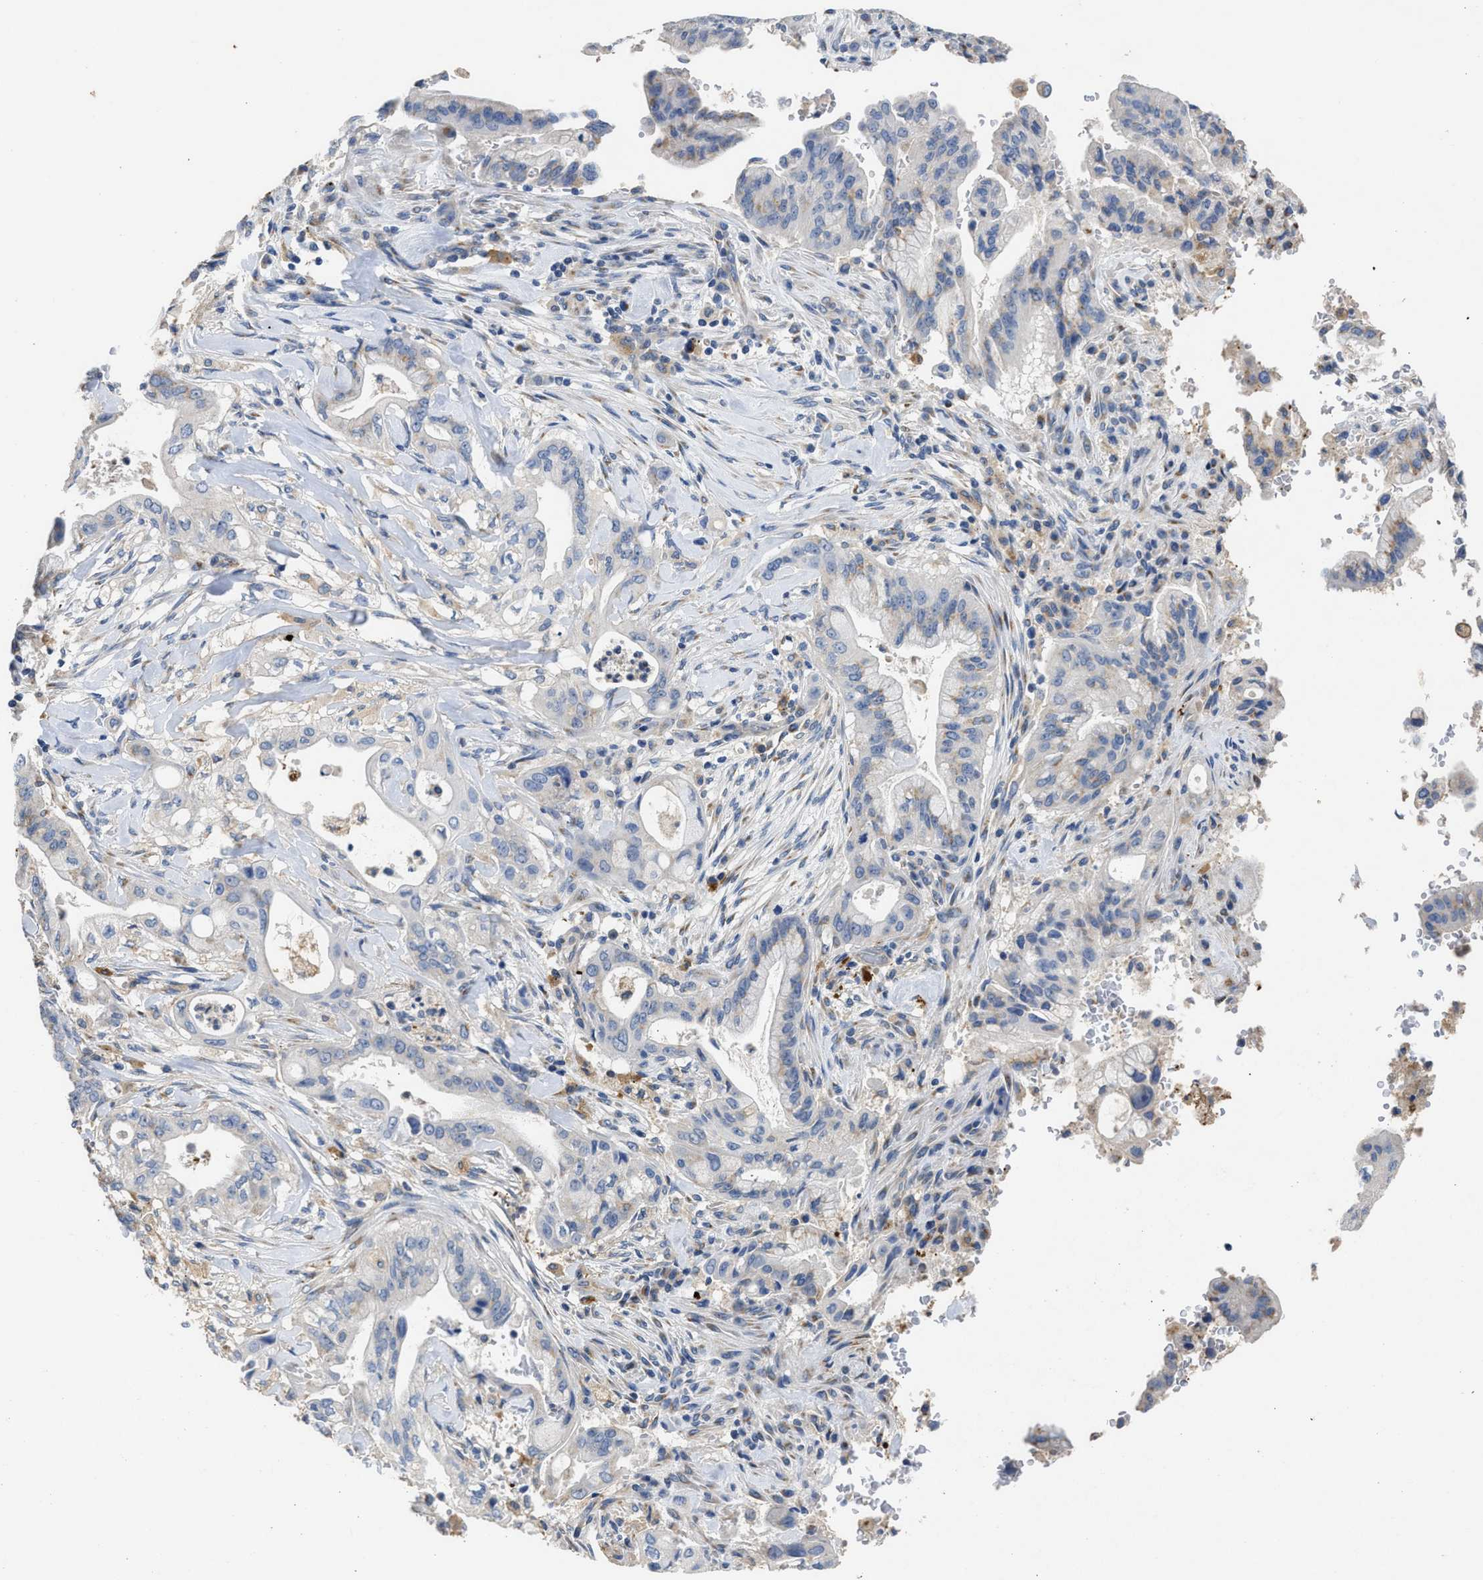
{"staining": {"intensity": "weak", "quantity": "<25%", "location": "cytoplasmic/membranous"}, "tissue": "pancreatic cancer", "cell_type": "Tumor cells", "image_type": "cancer", "snomed": [{"axis": "morphology", "description": "Adenocarcinoma, NOS"}, {"axis": "topography", "description": "Pancreas"}], "caption": "IHC image of human pancreatic cancer (adenocarcinoma) stained for a protein (brown), which displays no expression in tumor cells.", "gene": "IPO8", "patient": {"sex": "female", "age": 73}}